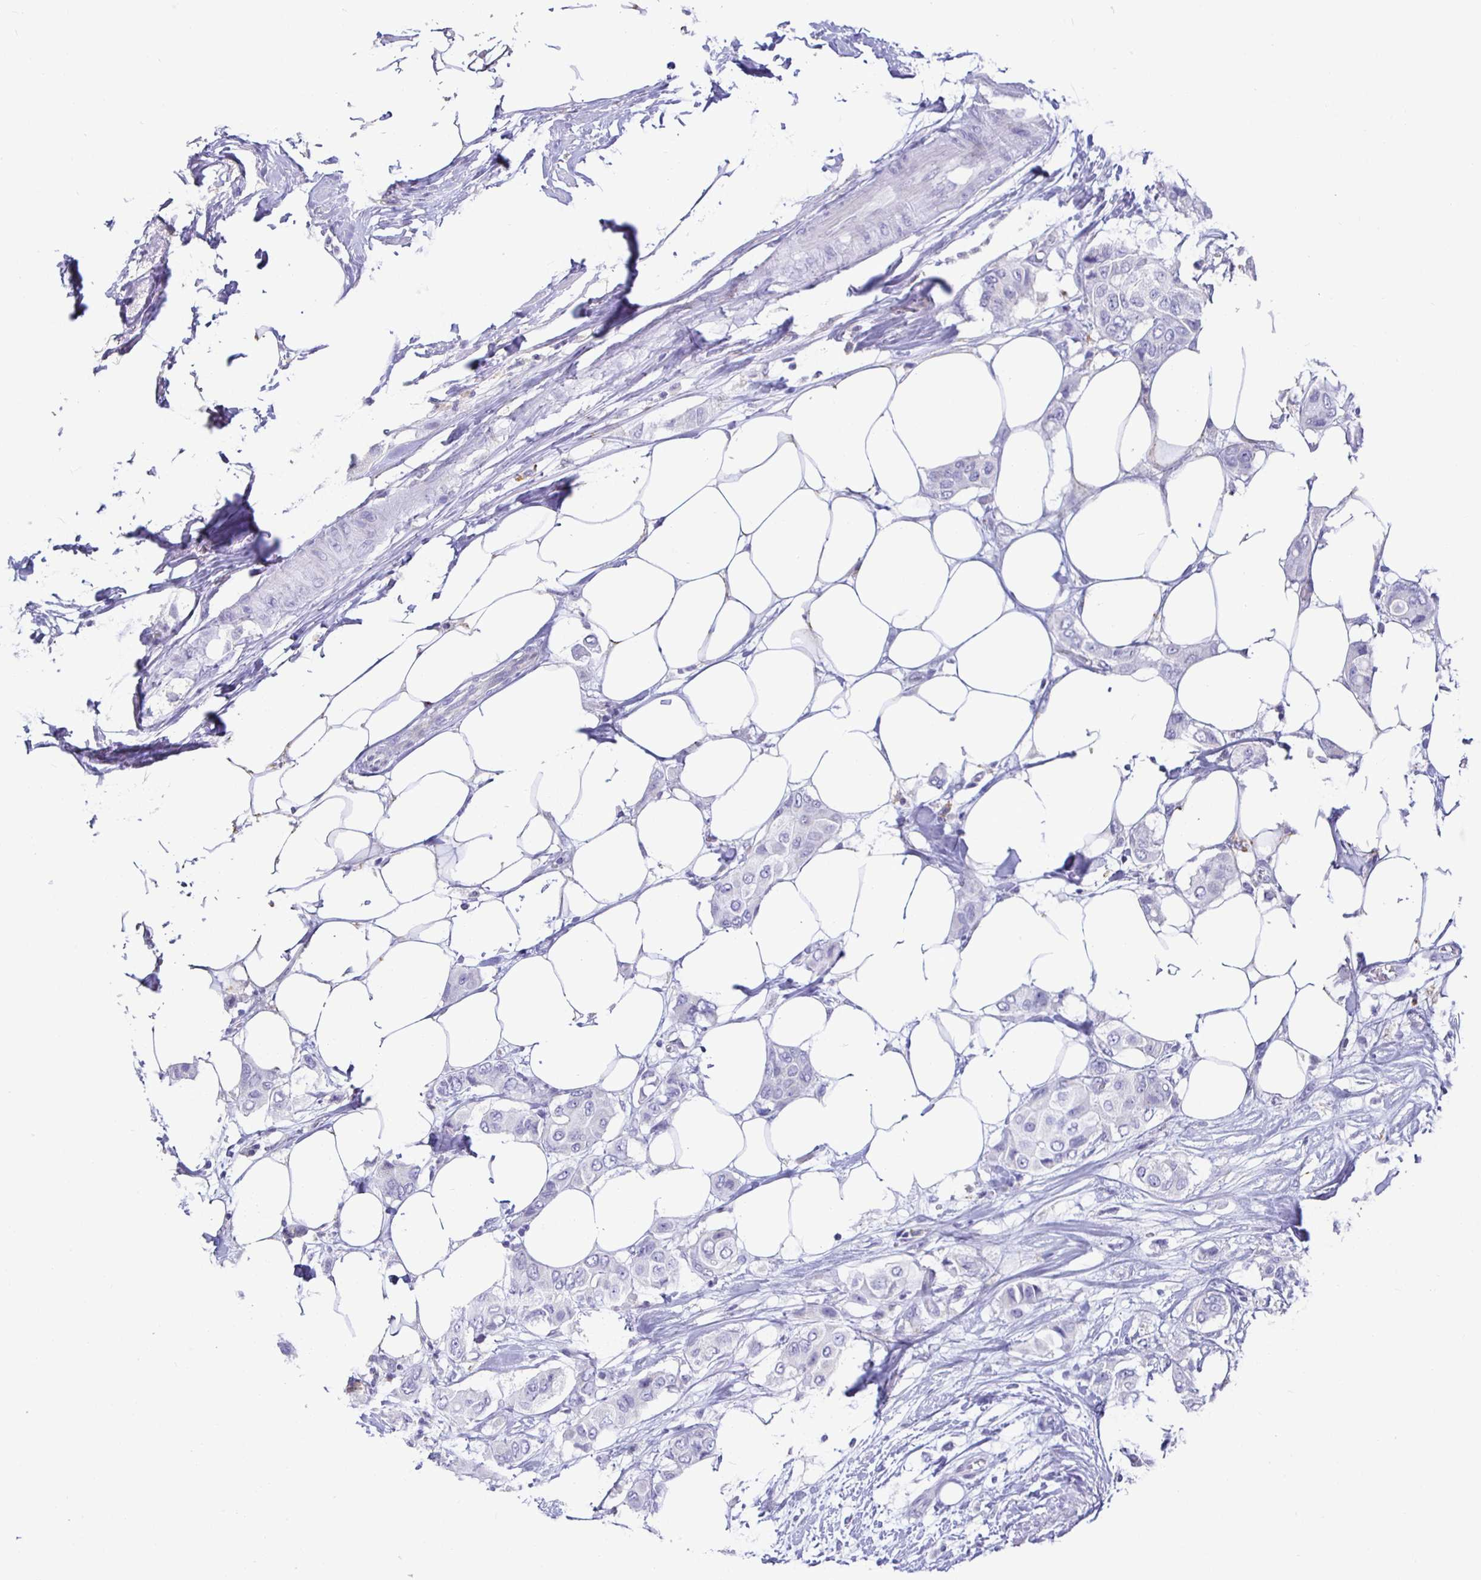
{"staining": {"intensity": "negative", "quantity": "none", "location": "none"}, "tissue": "breast cancer", "cell_type": "Tumor cells", "image_type": "cancer", "snomed": [{"axis": "morphology", "description": "Lobular carcinoma"}, {"axis": "topography", "description": "Breast"}], "caption": "This is an immunohistochemistry histopathology image of human breast cancer (lobular carcinoma). There is no positivity in tumor cells.", "gene": "SIRPA", "patient": {"sex": "female", "age": 51}}